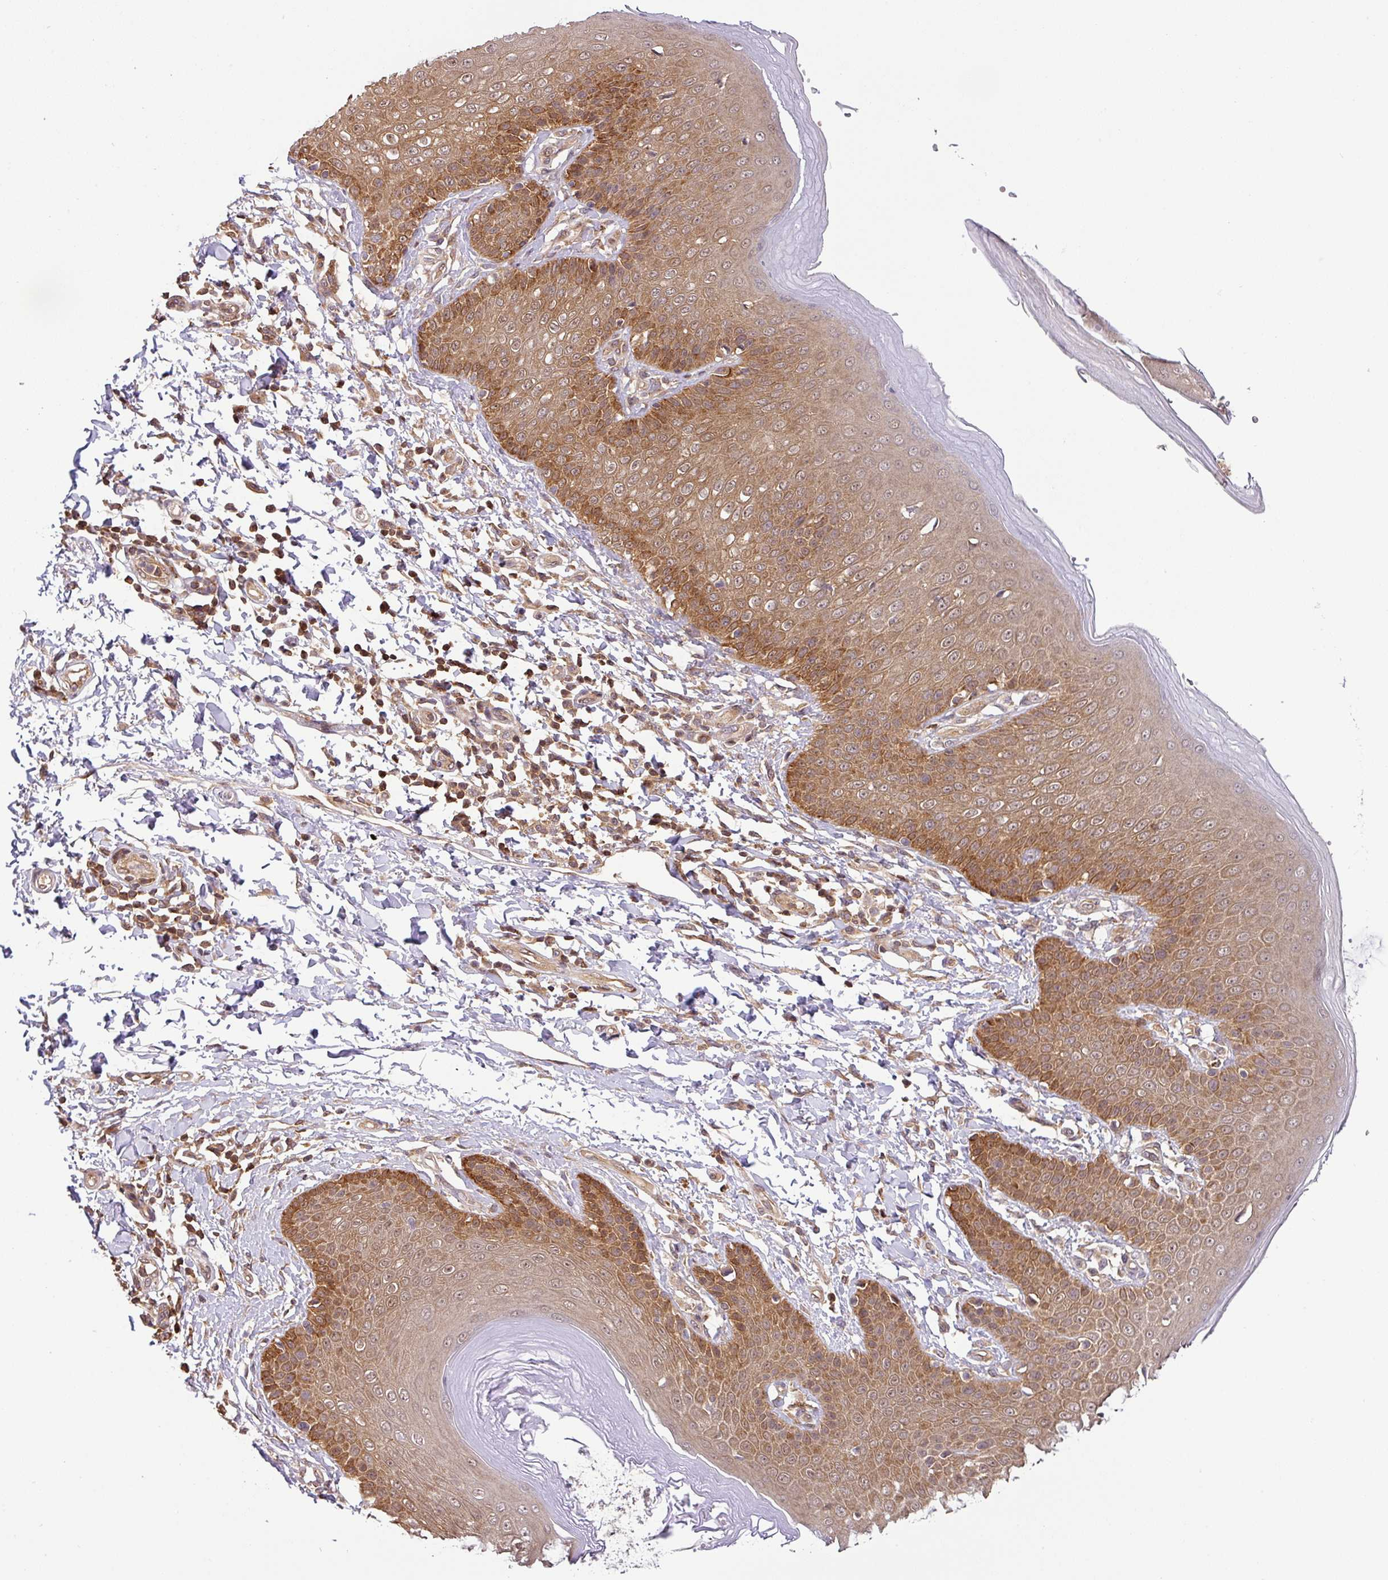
{"staining": {"intensity": "moderate", "quantity": ">75%", "location": "cytoplasmic/membranous,nuclear"}, "tissue": "skin", "cell_type": "Epidermal cells", "image_type": "normal", "snomed": [{"axis": "morphology", "description": "Normal tissue, NOS"}, {"axis": "topography", "description": "Peripheral nerve tissue"}], "caption": "Protein expression analysis of benign skin demonstrates moderate cytoplasmic/membranous,nuclear expression in about >75% of epidermal cells. The staining was performed using DAB (3,3'-diaminobenzidine), with brown indicating positive protein expression. Nuclei are stained blue with hematoxylin.", "gene": "SHB", "patient": {"sex": "male", "age": 51}}